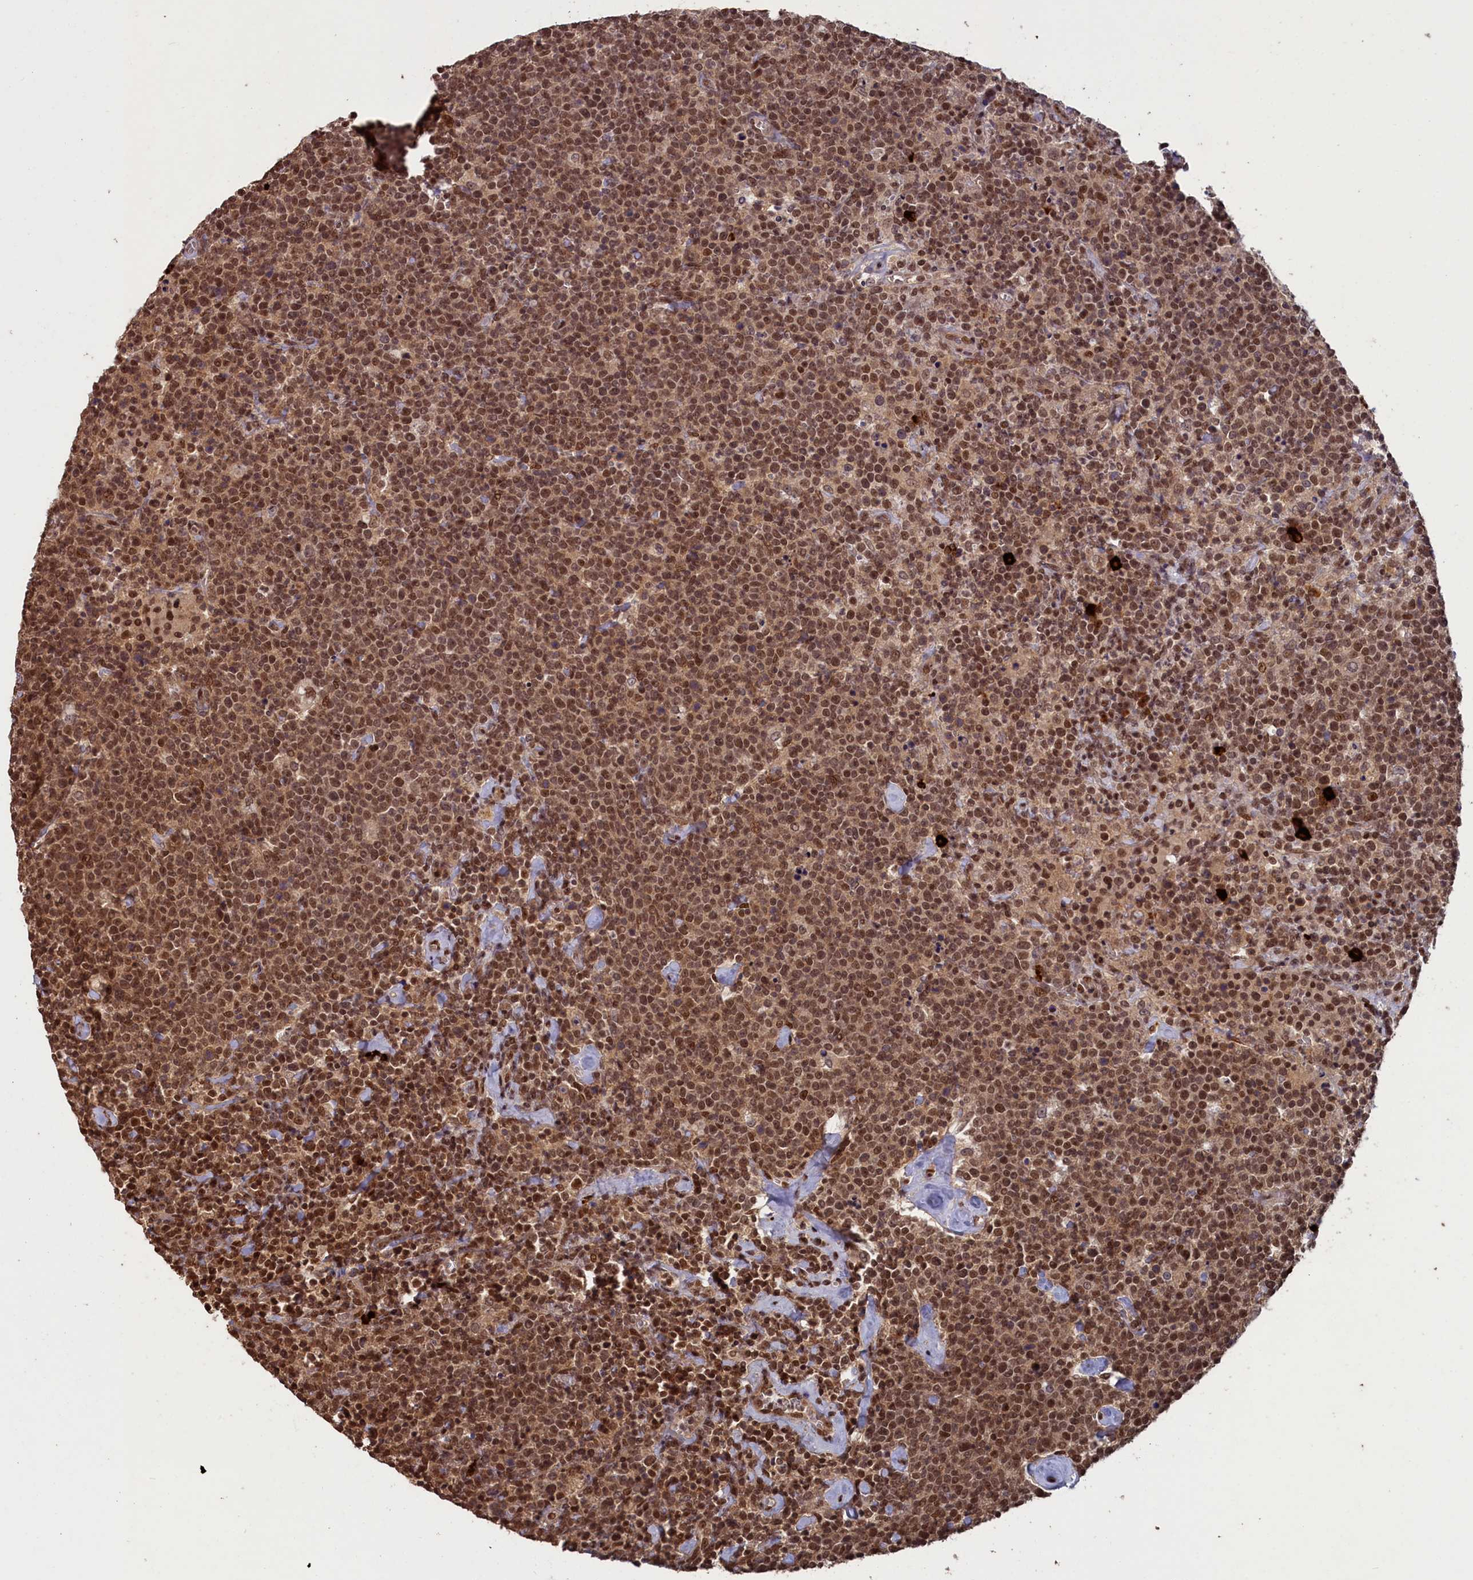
{"staining": {"intensity": "moderate", "quantity": ">75%", "location": "nuclear"}, "tissue": "lymphoma", "cell_type": "Tumor cells", "image_type": "cancer", "snomed": [{"axis": "morphology", "description": "Malignant lymphoma, non-Hodgkin's type, High grade"}, {"axis": "topography", "description": "Lymph node"}], "caption": "Protein staining by immunohistochemistry (IHC) reveals moderate nuclear positivity in about >75% of tumor cells in lymphoma.", "gene": "NAE1", "patient": {"sex": "male", "age": 61}}